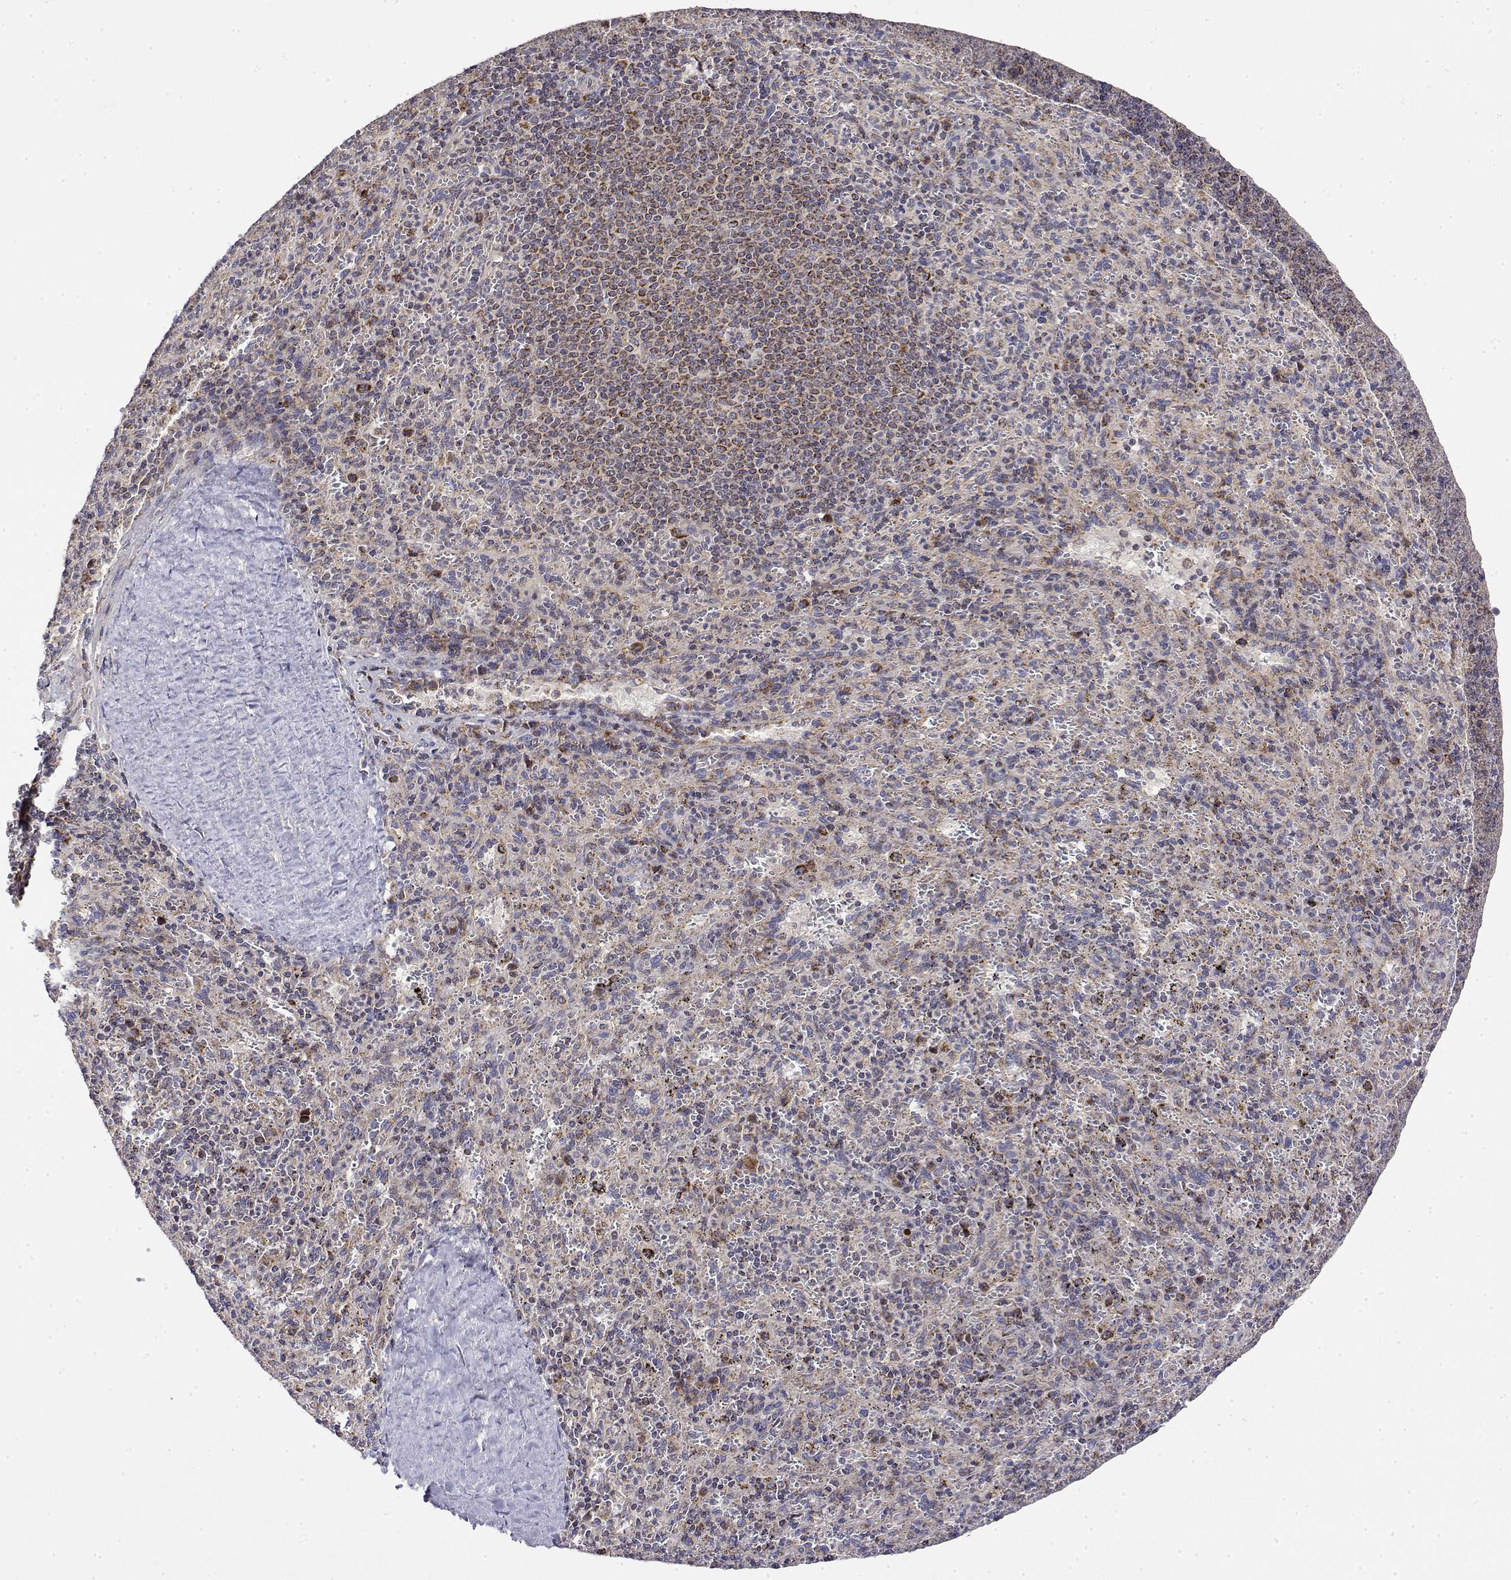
{"staining": {"intensity": "strong", "quantity": "<25%", "location": "cytoplasmic/membranous"}, "tissue": "spleen", "cell_type": "Cells in red pulp", "image_type": "normal", "snomed": [{"axis": "morphology", "description": "Normal tissue, NOS"}, {"axis": "topography", "description": "Spleen"}], "caption": "DAB (3,3'-diaminobenzidine) immunohistochemical staining of normal human spleen demonstrates strong cytoplasmic/membranous protein expression in about <25% of cells in red pulp. (IHC, brightfield microscopy, high magnification).", "gene": "GADD45GIP1", "patient": {"sex": "male", "age": 57}}